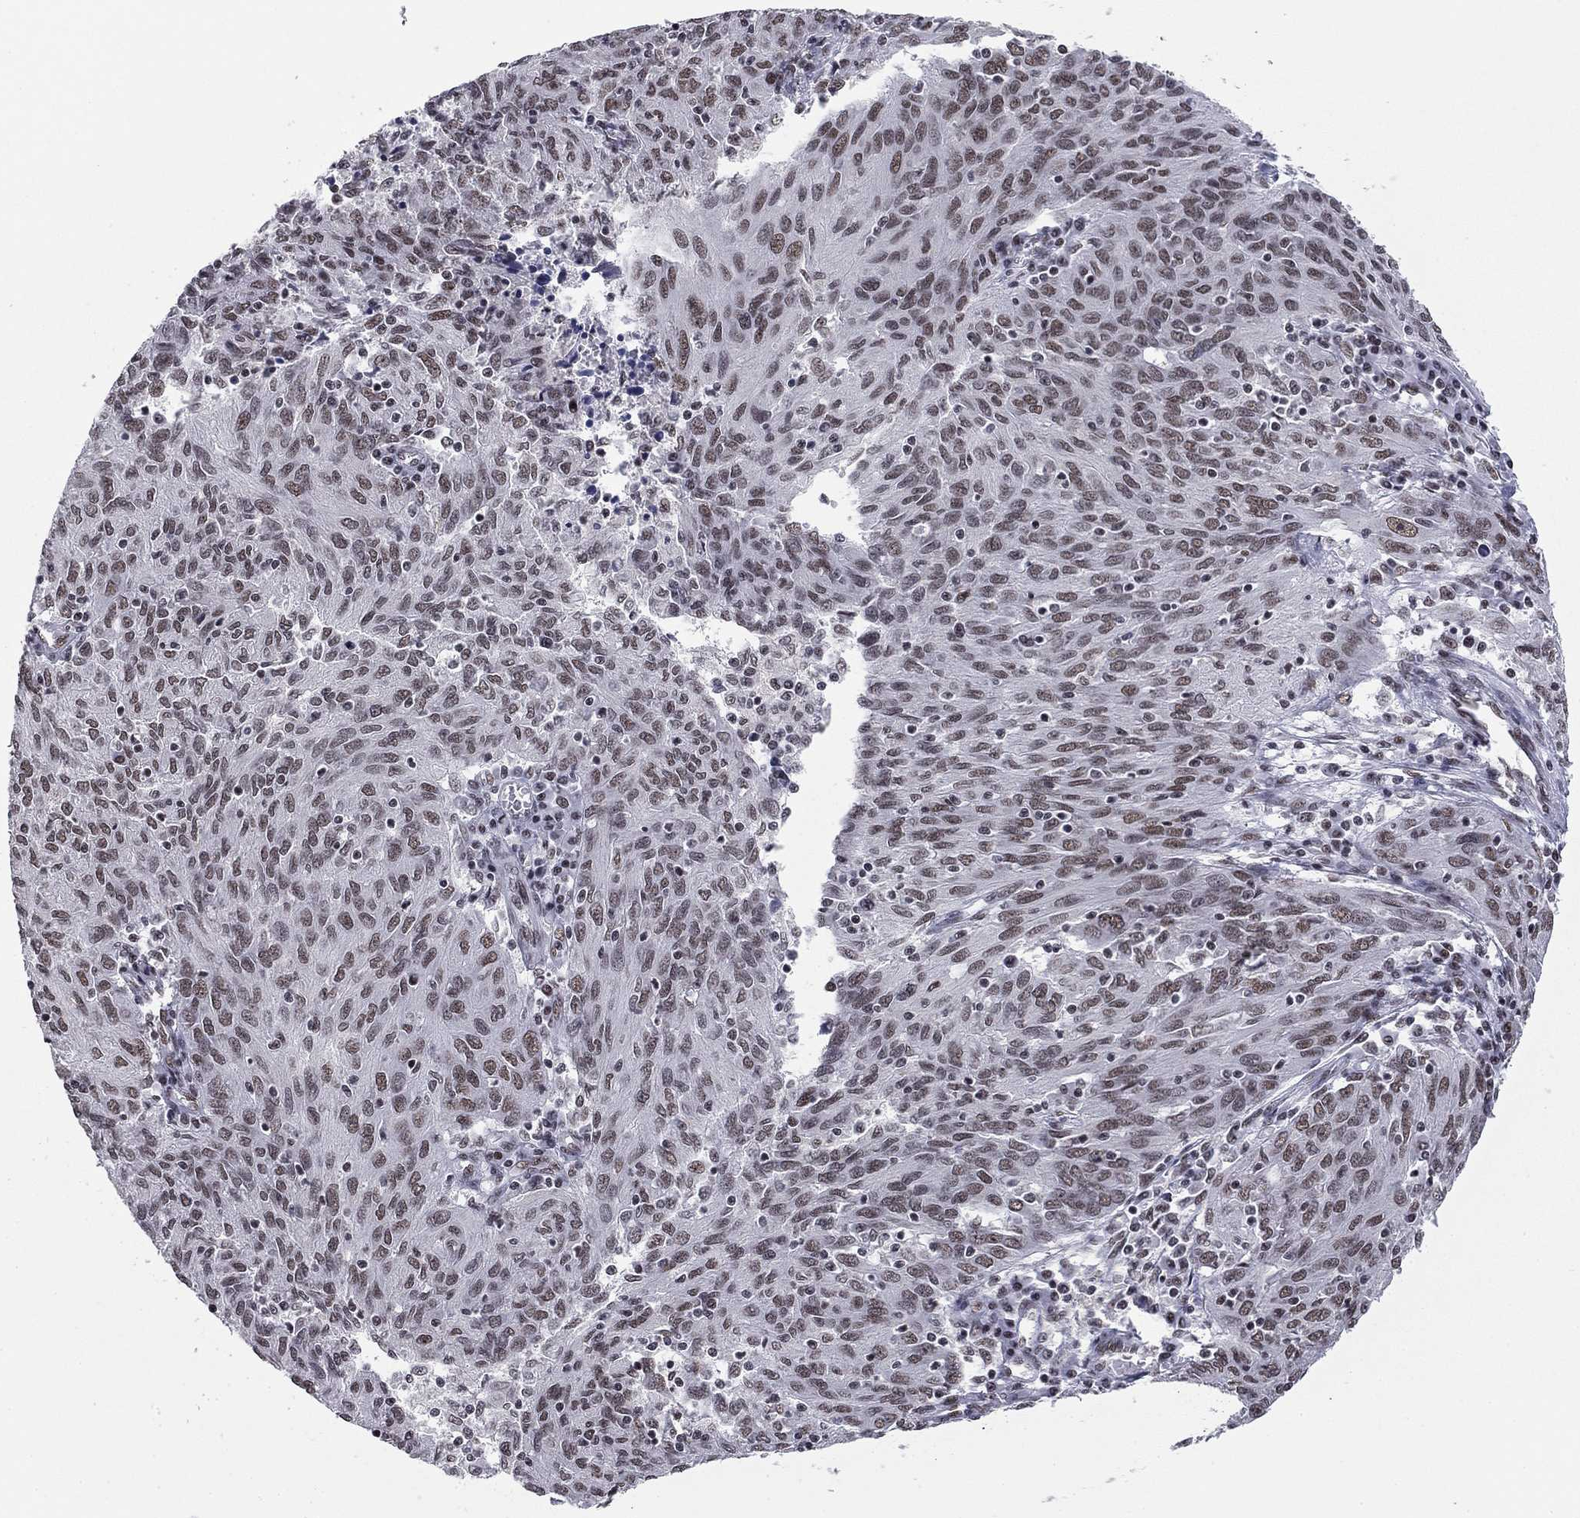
{"staining": {"intensity": "negative", "quantity": "none", "location": "none"}, "tissue": "ovarian cancer", "cell_type": "Tumor cells", "image_type": "cancer", "snomed": [{"axis": "morphology", "description": "Carcinoma, endometroid"}, {"axis": "topography", "description": "Ovary"}], "caption": "There is no significant expression in tumor cells of endometroid carcinoma (ovarian).", "gene": "ETV5", "patient": {"sex": "female", "age": 50}}